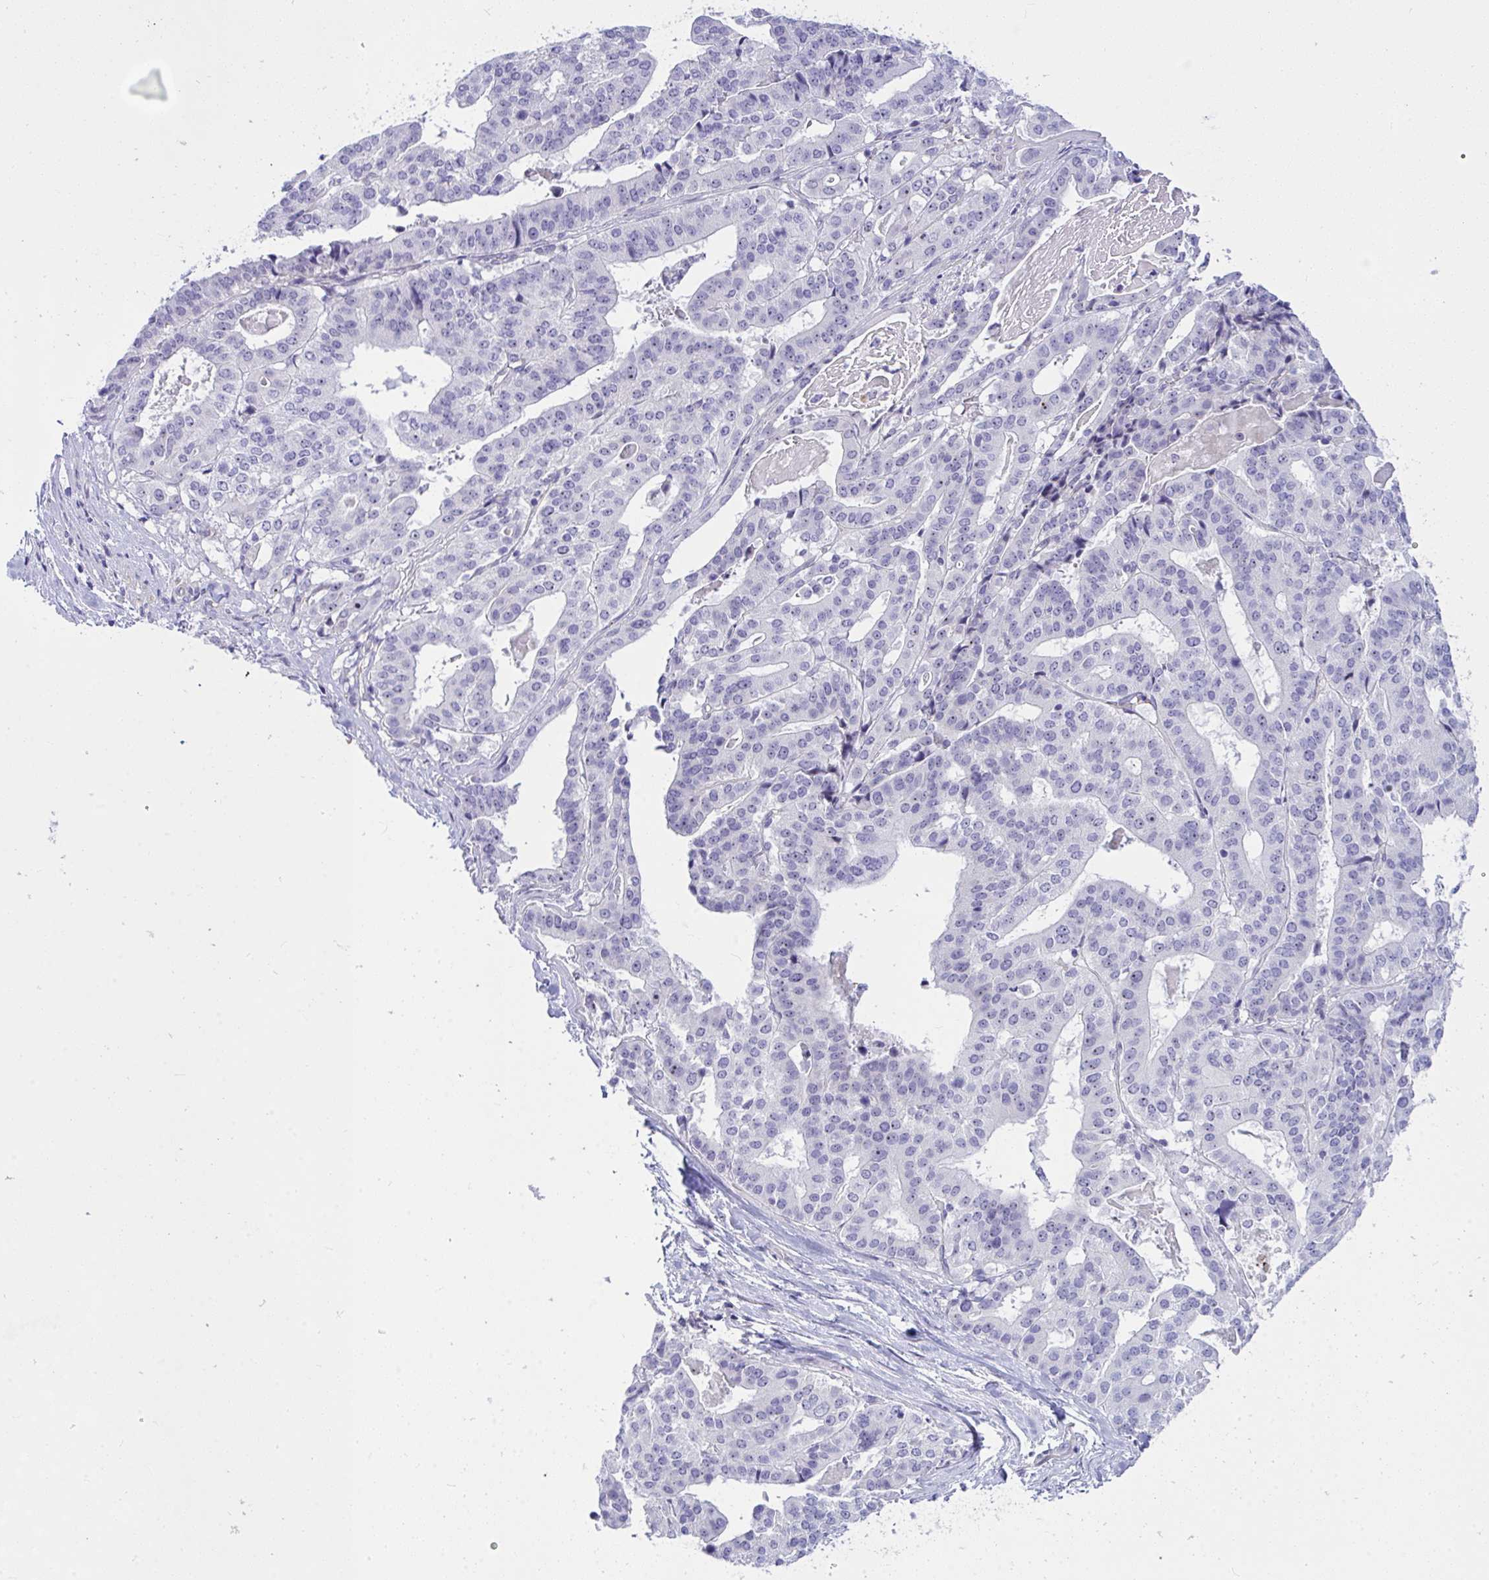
{"staining": {"intensity": "moderate", "quantity": "<25%", "location": "nuclear"}, "tissue": "stomach cancer", "cell_type": "Tumor cells", "image_type": "cancer", "snomed": [{"axis": "morphology", "description": "Adenocarcinoma, NOS"}, {"axis": "topography", "description": "Stomach"}], "caption": "Protein expression analysis of human stomach cancer reveals moderate nuclear positivity in approximately <25% of tumor cells.", "gene": "NFXL1", "patient": {"sex": "male", "age": 48}}